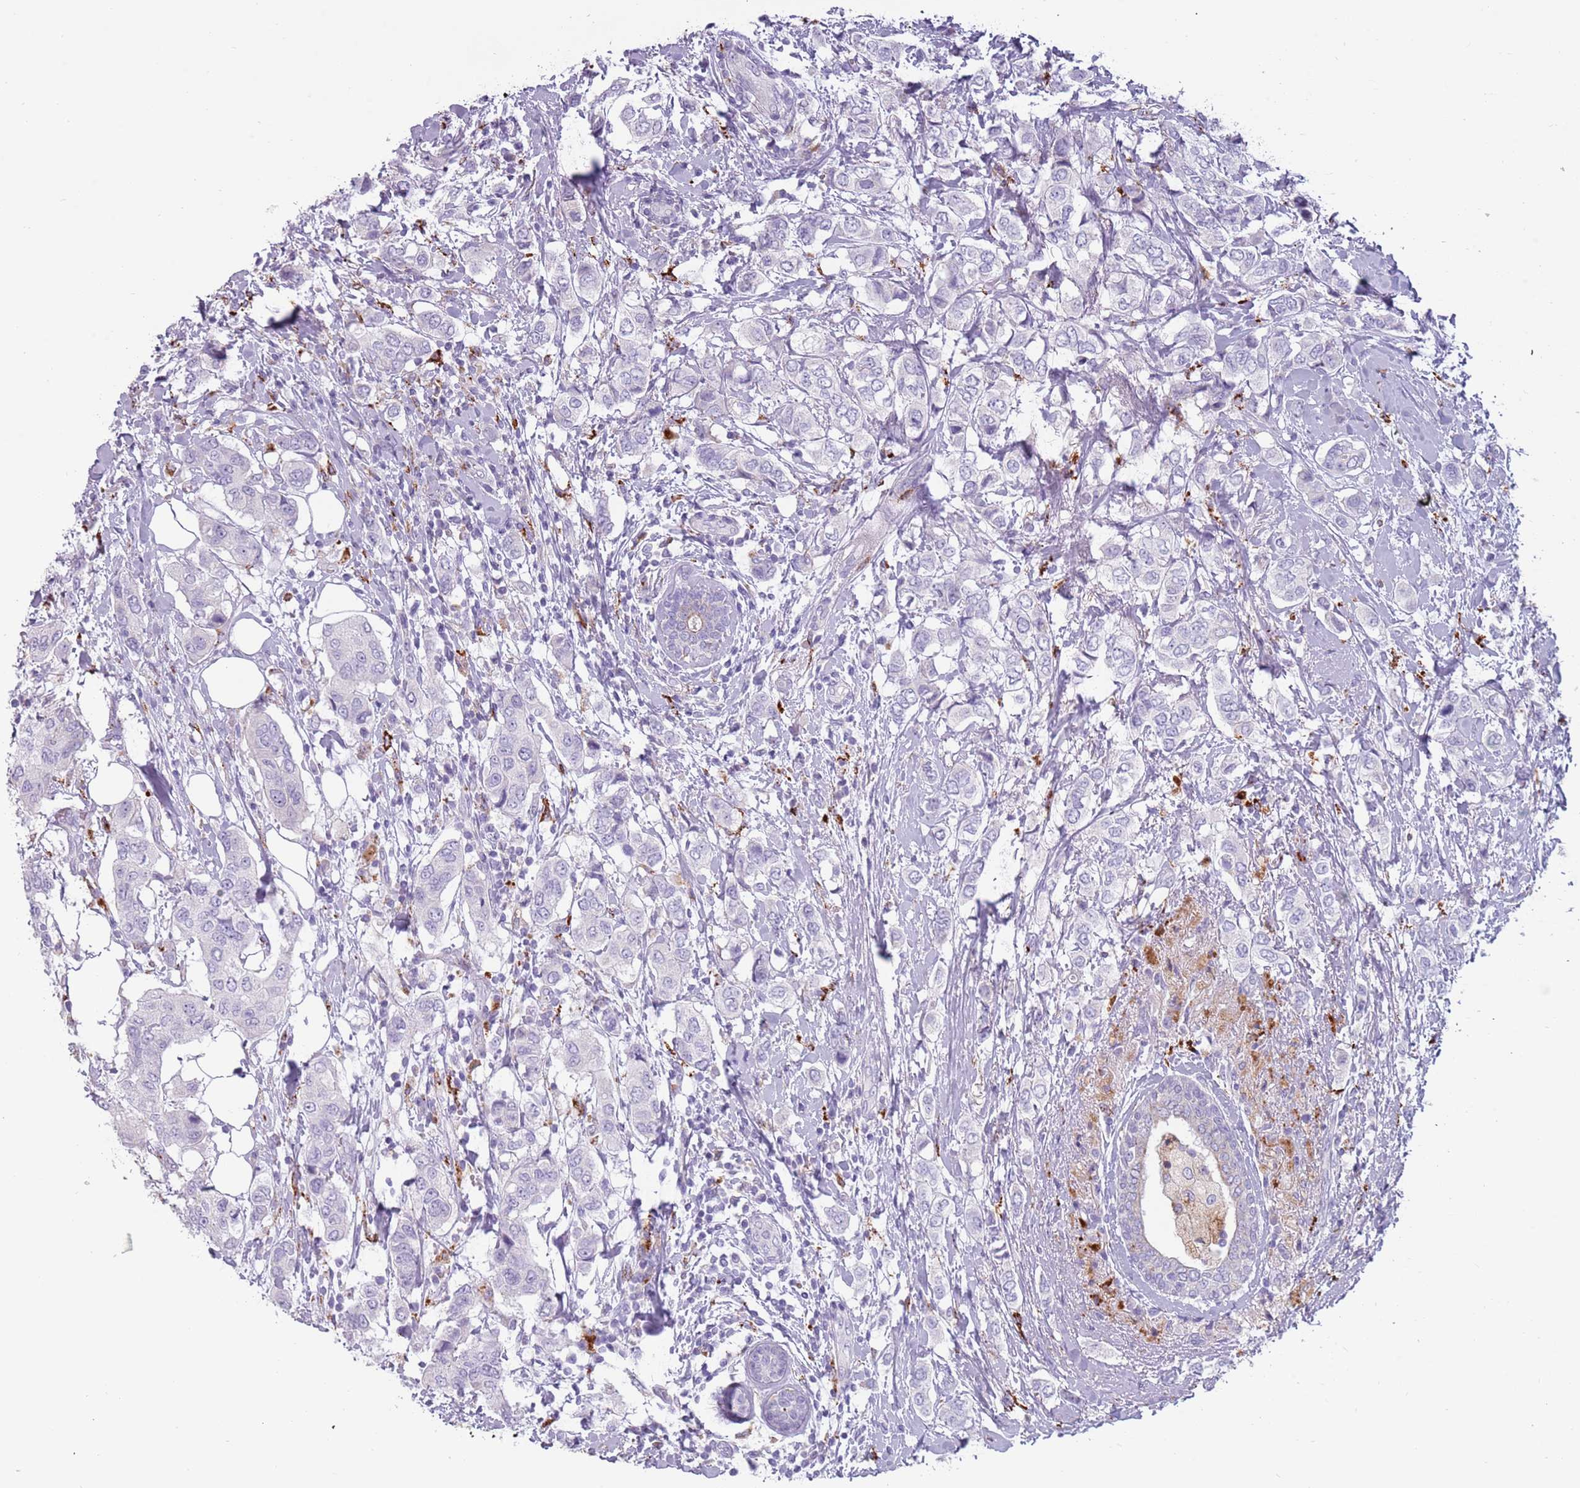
{"staining": {"intensity": "negative", "quantity": "none", "location": "none"}, "tissue": "breast cancer", "cell_type": "Tumor cells", "image_type": "cancer", "snomed": [{"axis": "morphology", "description": "Lobular carcinoma"}, {"axis": "topography", "description": "Breast"}], "caption": "This is an immunohistochemistry histopathology image of breast cancer (lobular carcinoma). There is no staining in tumor cells.", "gene": "NWD2", "patient": {"sex": "female", "age": 51}}